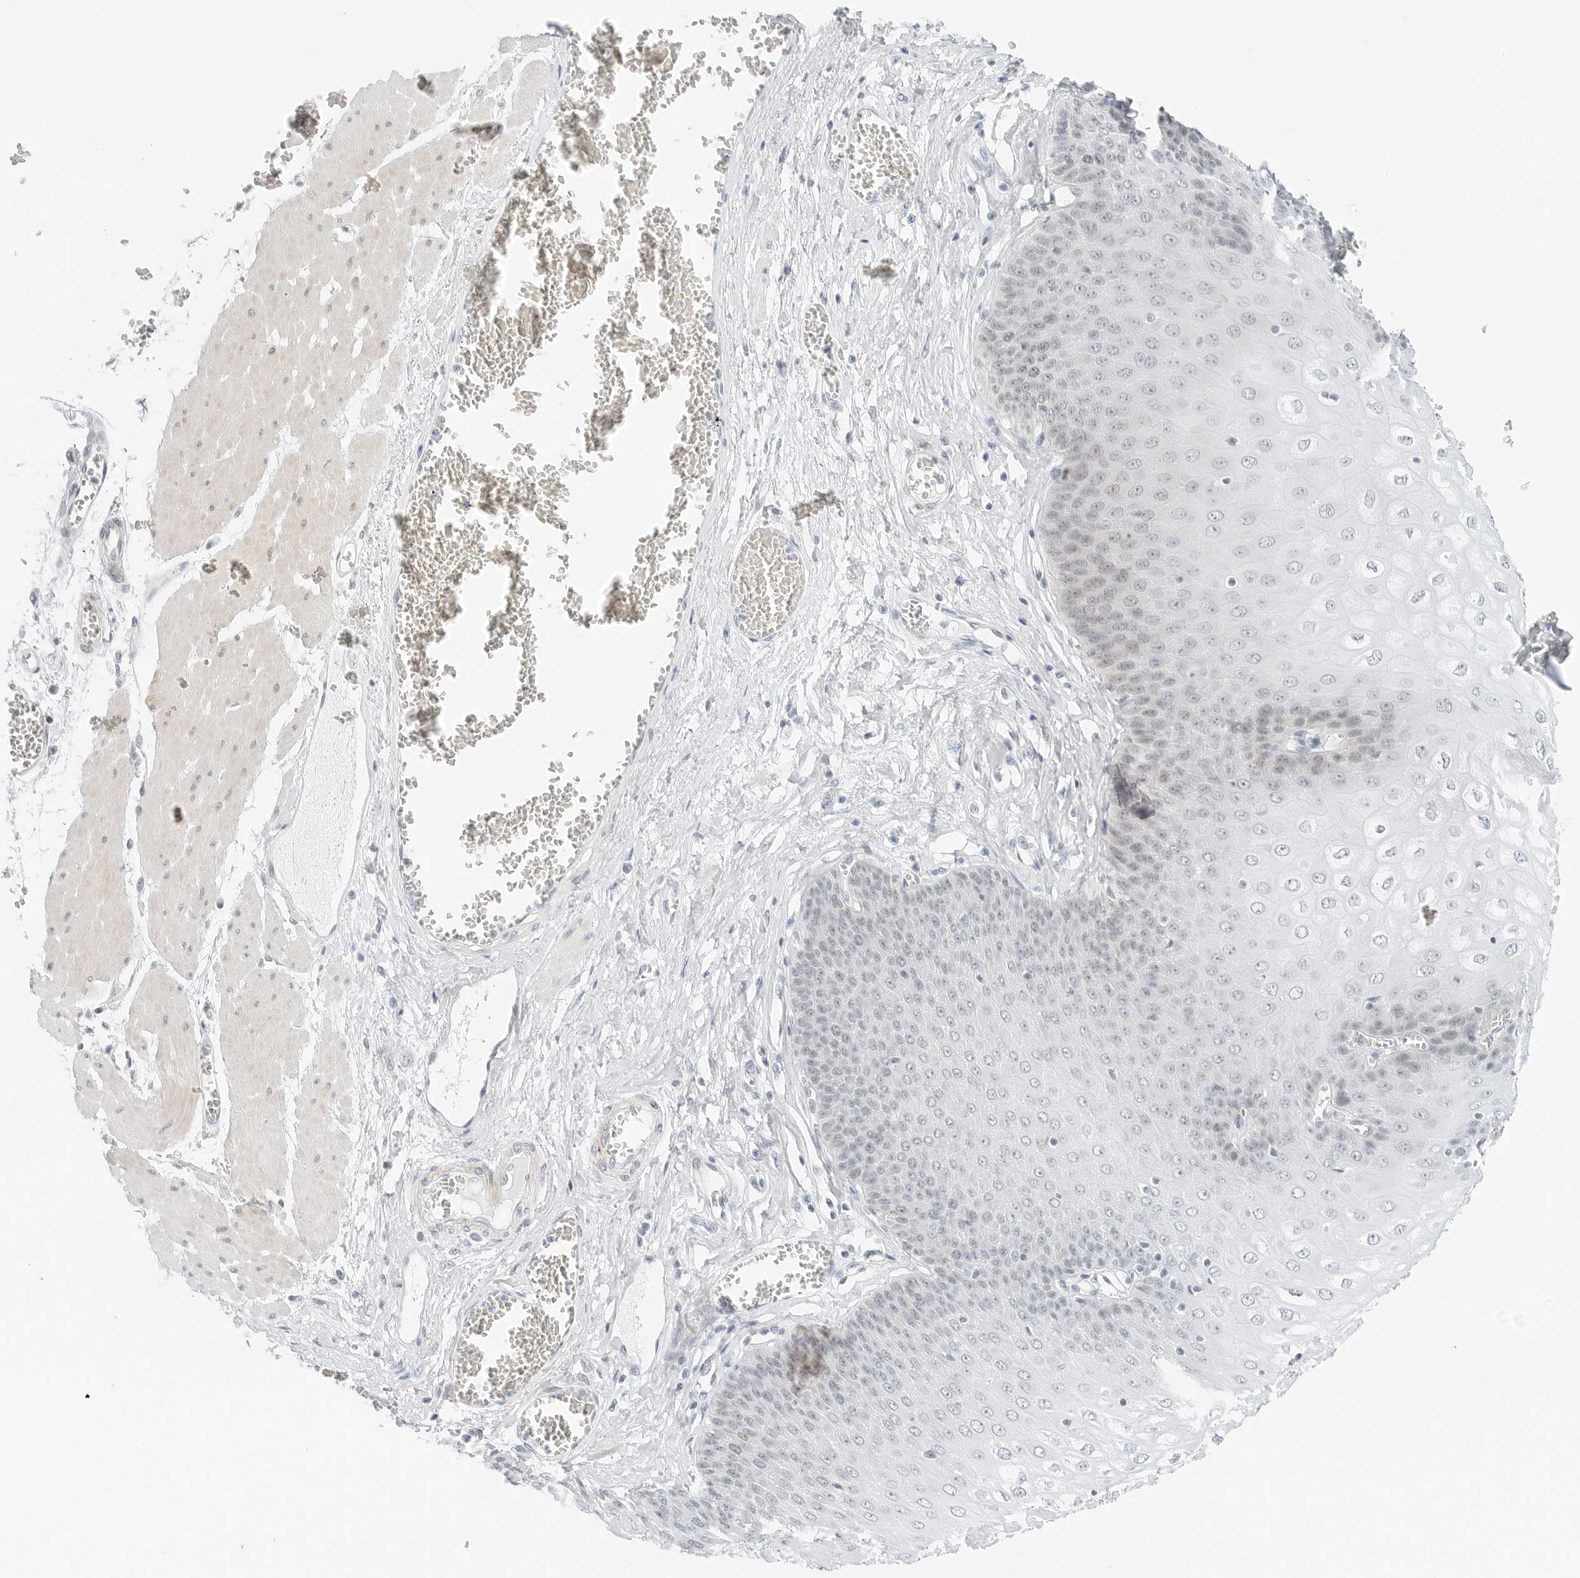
{"staining": {"intensity": "weak", "quantity": "<25%", "location": "nuclear"}, "tissue": "esophagus", "cell_type": "Squamous epithelial cells", "image_type": "normal", "snomed": [{"axis": "morphology", "description": "Normal tissue, NOS"}, {"axis": "topography", "description": "Esophagus"}], "caption": "Immunohistochemical staining of benign esophagus demonstrates no significant expression in squamous epithelial cells.", "gene": "CCSAP", "patient": {"sex": "male", "age": 60}}